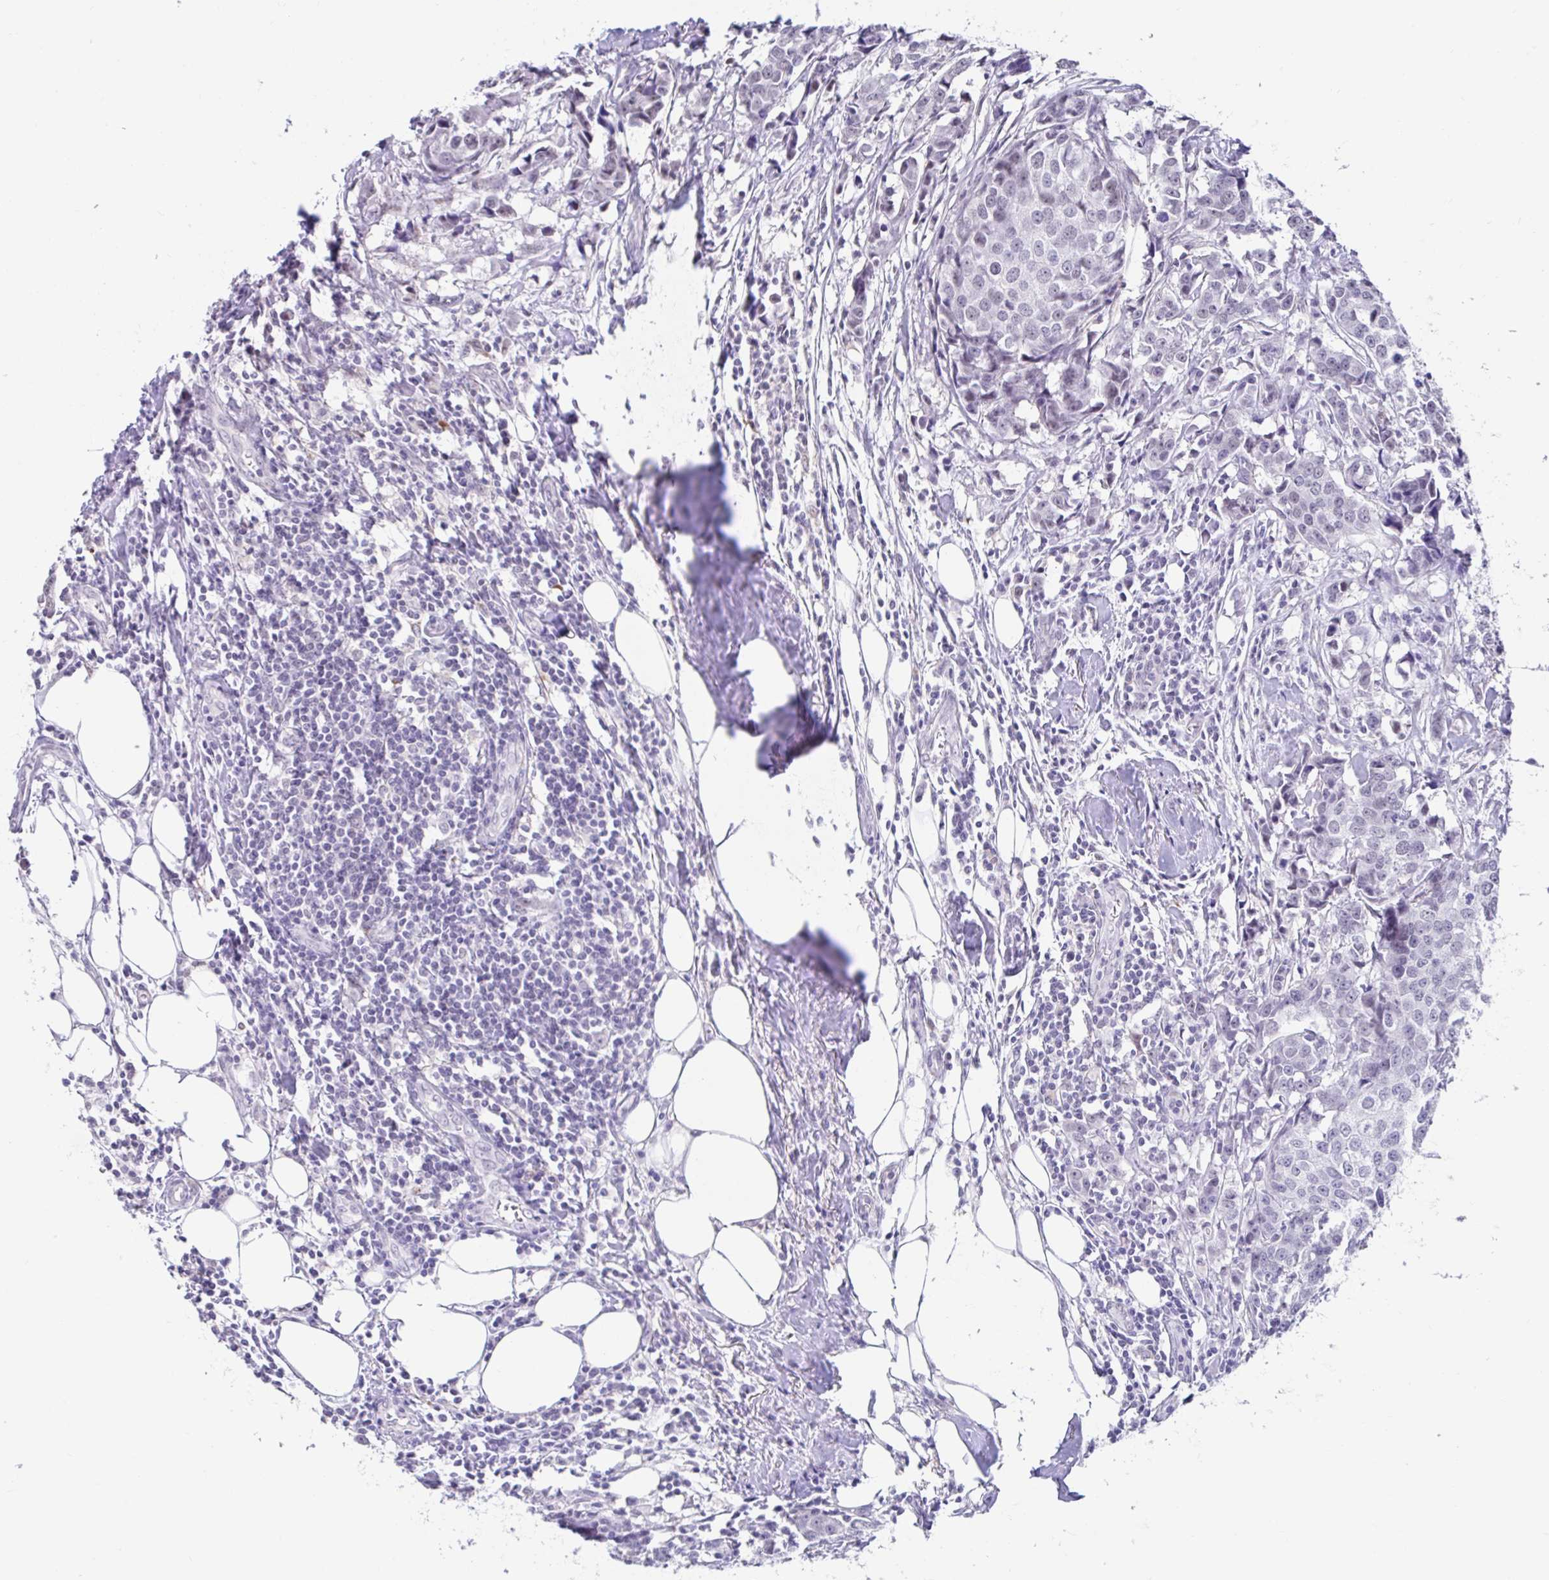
{"staining": {"intensity": "negative", "quantity": "none", "location": "none"}, "tissue": "breast cancer", "cell_type": "Tumor cells", "image_type": "cancer", "snomed": [{"axis": "morphology", "description": "Duct carcinoma"}, {"axis": "topography", "description": "Breast"}], "caption": "Invasive ductal carcinoma (breast) stained for a protein using immunohistochemistry reveals no expression tumor cells.", "gene": "DCAF17", "patient": {"sex": "female", "age": 80}}